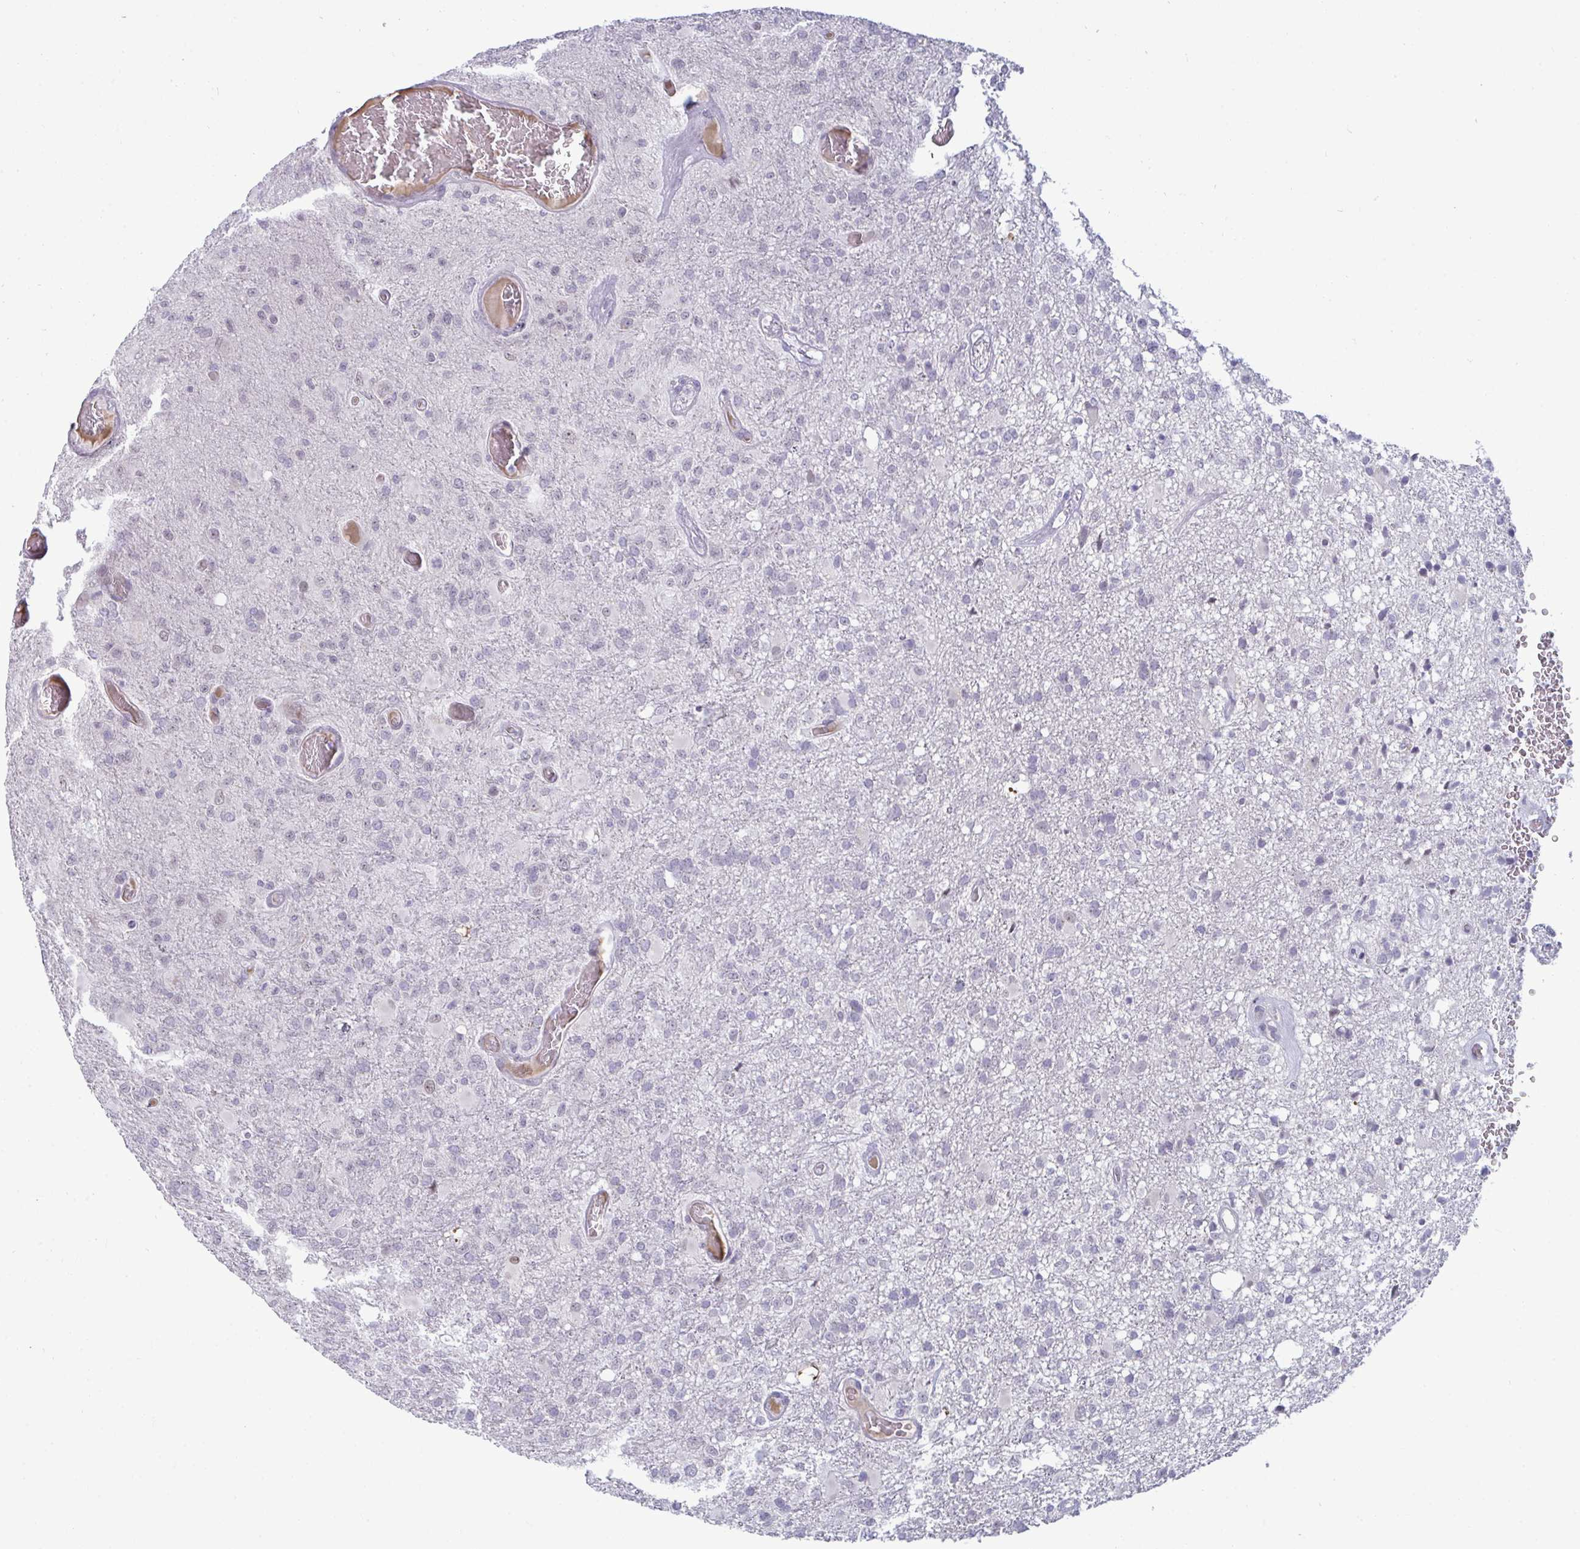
{"staining": {"intensity": "negative", "quantity": "none", "location": "none"}, "tissue": "glioma", "cell_type": "Tumor cells", "image_type": "cancer", "snomed": [{"axis": "morphology", "description": "Glioma, malignant, High grade"}, {"axis": "topography", "description": "Brain"}], "caption": "IHC histopathology image of glioma stained for a protein (brown), which demonstrates no staining in tumor cells. (Stains: DAB (3,3'-diaminobenzidine) immunohistochemistry with hematoxylin counter stain, Microscopy: brightfield microscopy at high magnification).", "gene": "RNASEH1", "patient": {"sex": "female", "age": 74}}